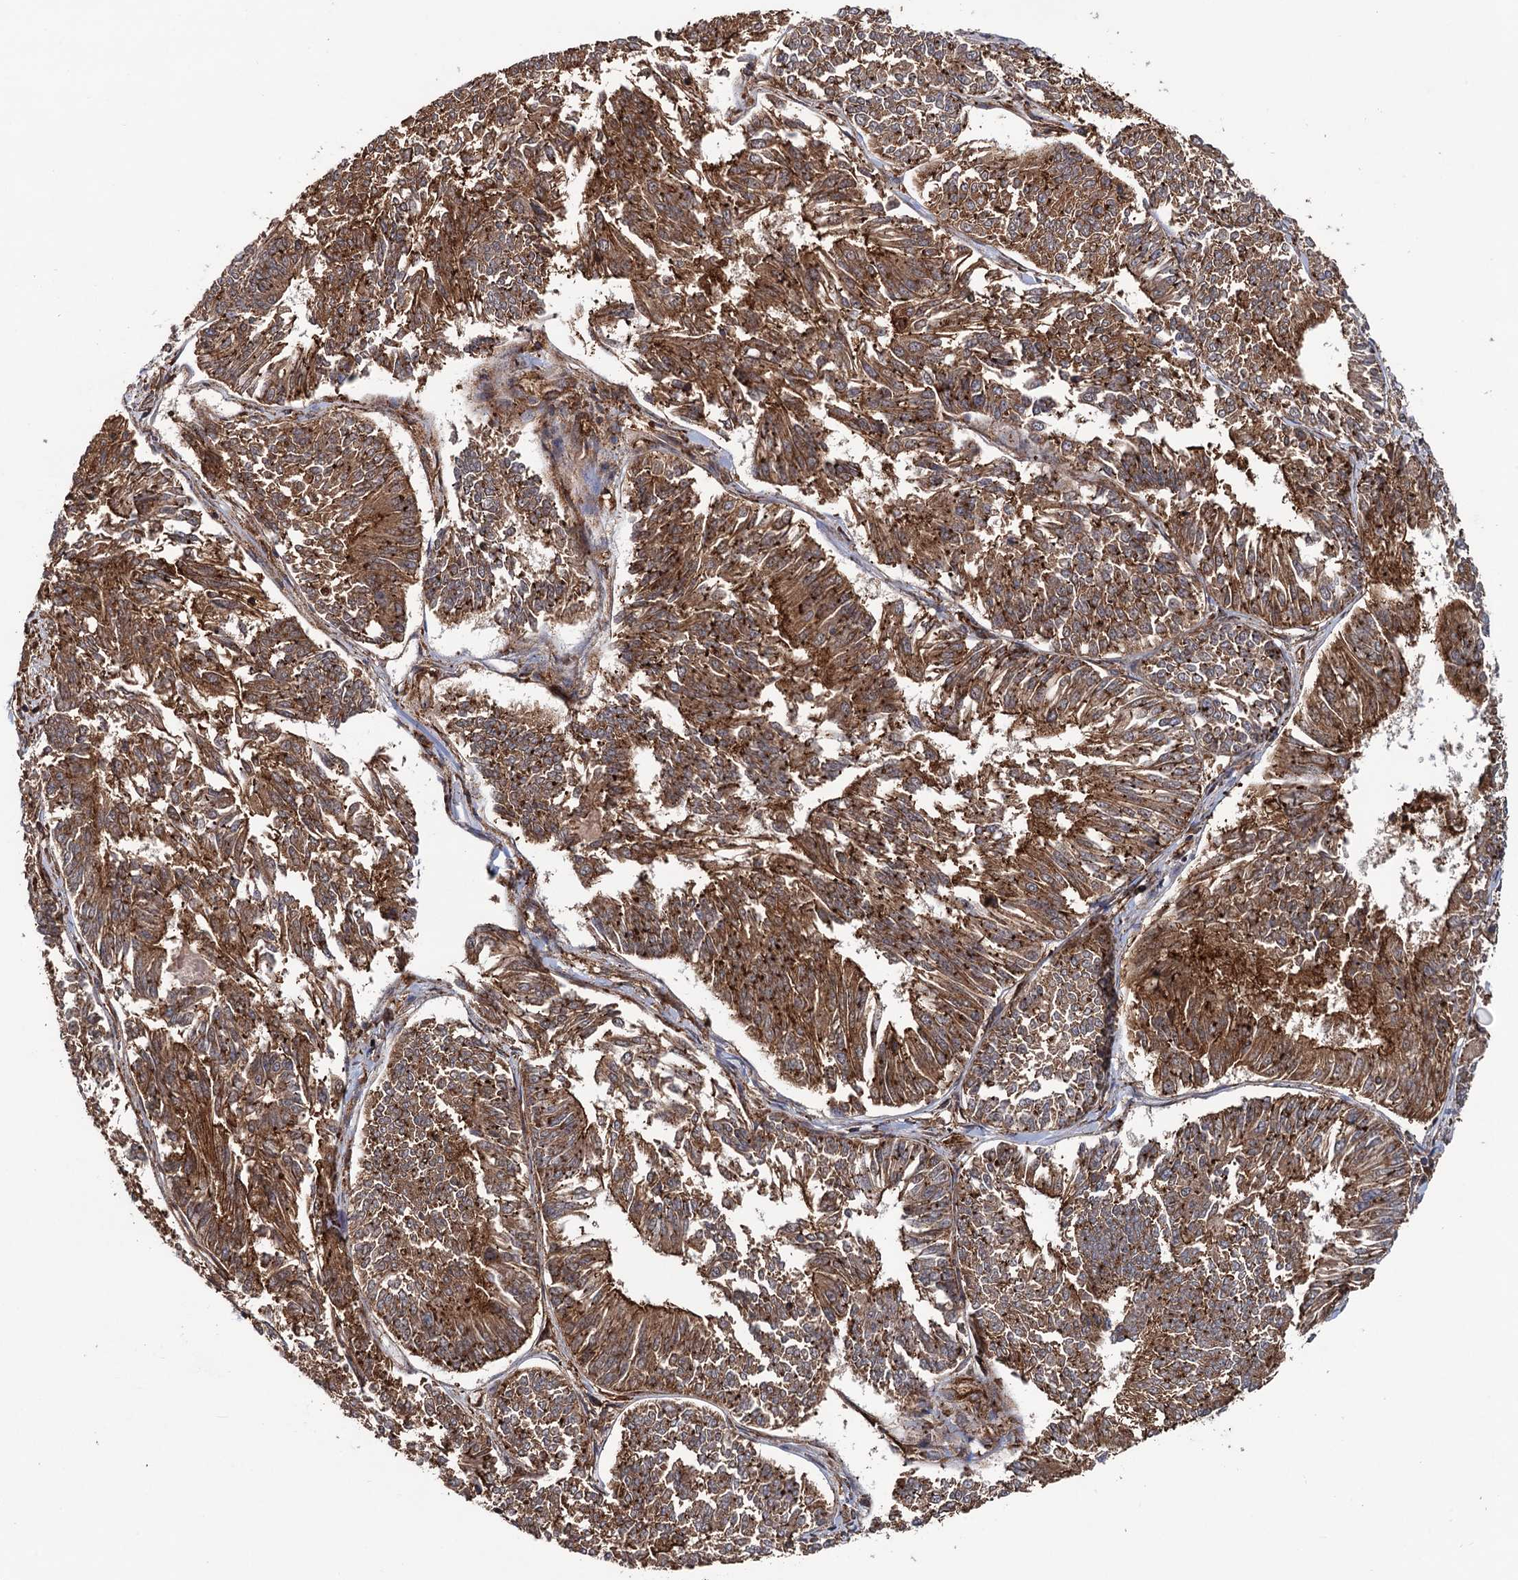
{"staining": {"intensity": "strong", "quantity": ">75%", "location": "cytoplasmic/membranous"}, "tissue": "endometrial cancer", "cell_type": "Tumor cells", "image_type": "cancer", "snomed": [{"axis": "morphology", "description": "Adenocarcinoma, NOS"}, {"axis": "topography", "description": "Endometrium"}], "caption": "Endometrial cancer (adenocarcinoma) tissue displays strong cytoplasmic/membranous positivity in about >75% of tumor cells, visualized by immunohistochemistry.", "gene": "ATP8B4", "patient": {"sex": "female", "age": 58}}